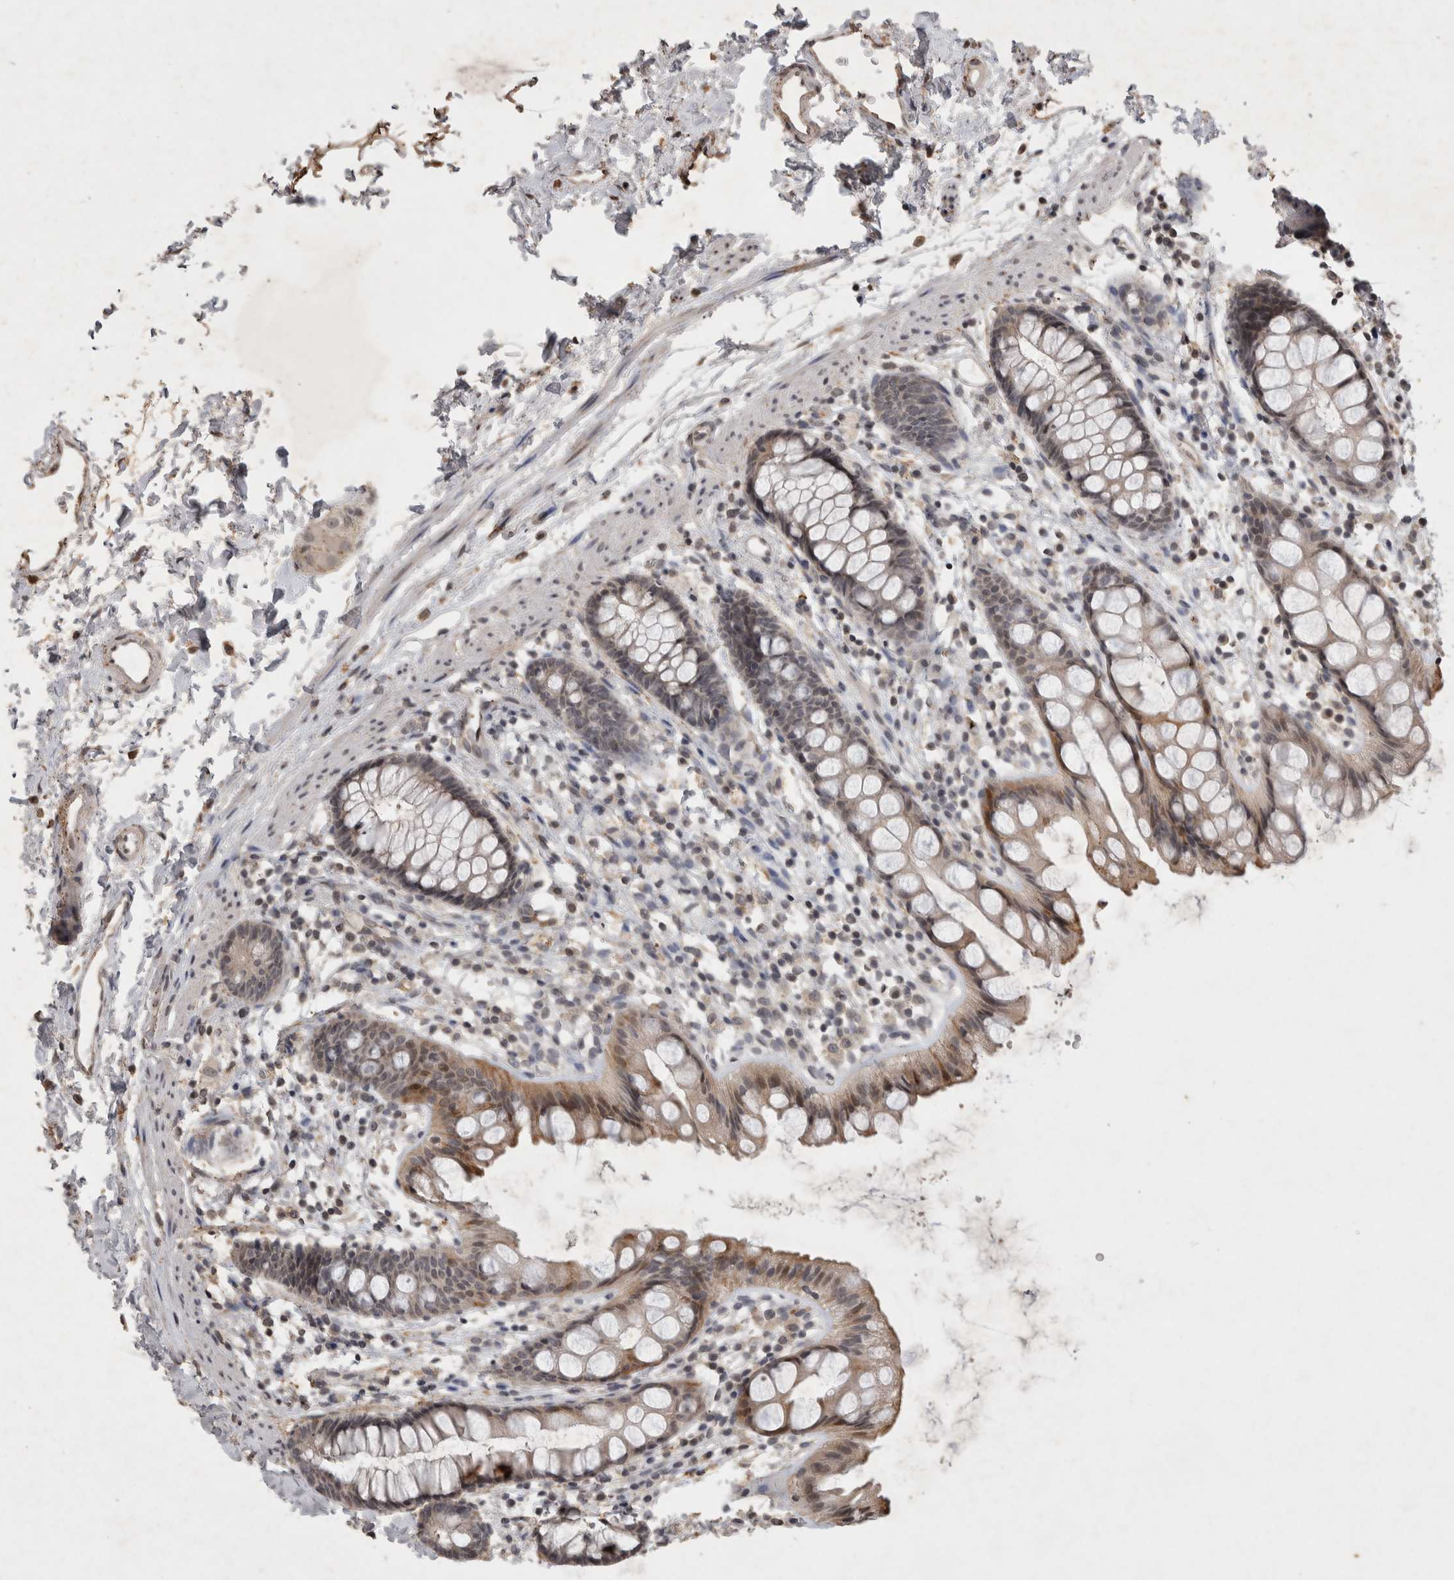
{"staining": {"intensity": "moderate", "quantity": "25%-75%", "location": "cytoplasmic/membranous,nuclear"}, "tissue": "rectum", "cell_type": "Glandular cells", "image_type": "normal", "snomed": [{"axis": "morphology", "description": "Normal tissue, NOS"}, {"axis": "topography", "description": "Rectum"}], "caption": "There is medium levels of moderate cytoplasmic/membranous,nuclear expression in glandular cells of normal rectum, as demonstrated by immunohistochemical staining (brown color).", "gene": "HRK", "patient": {"sex": "female", "age": 65}}